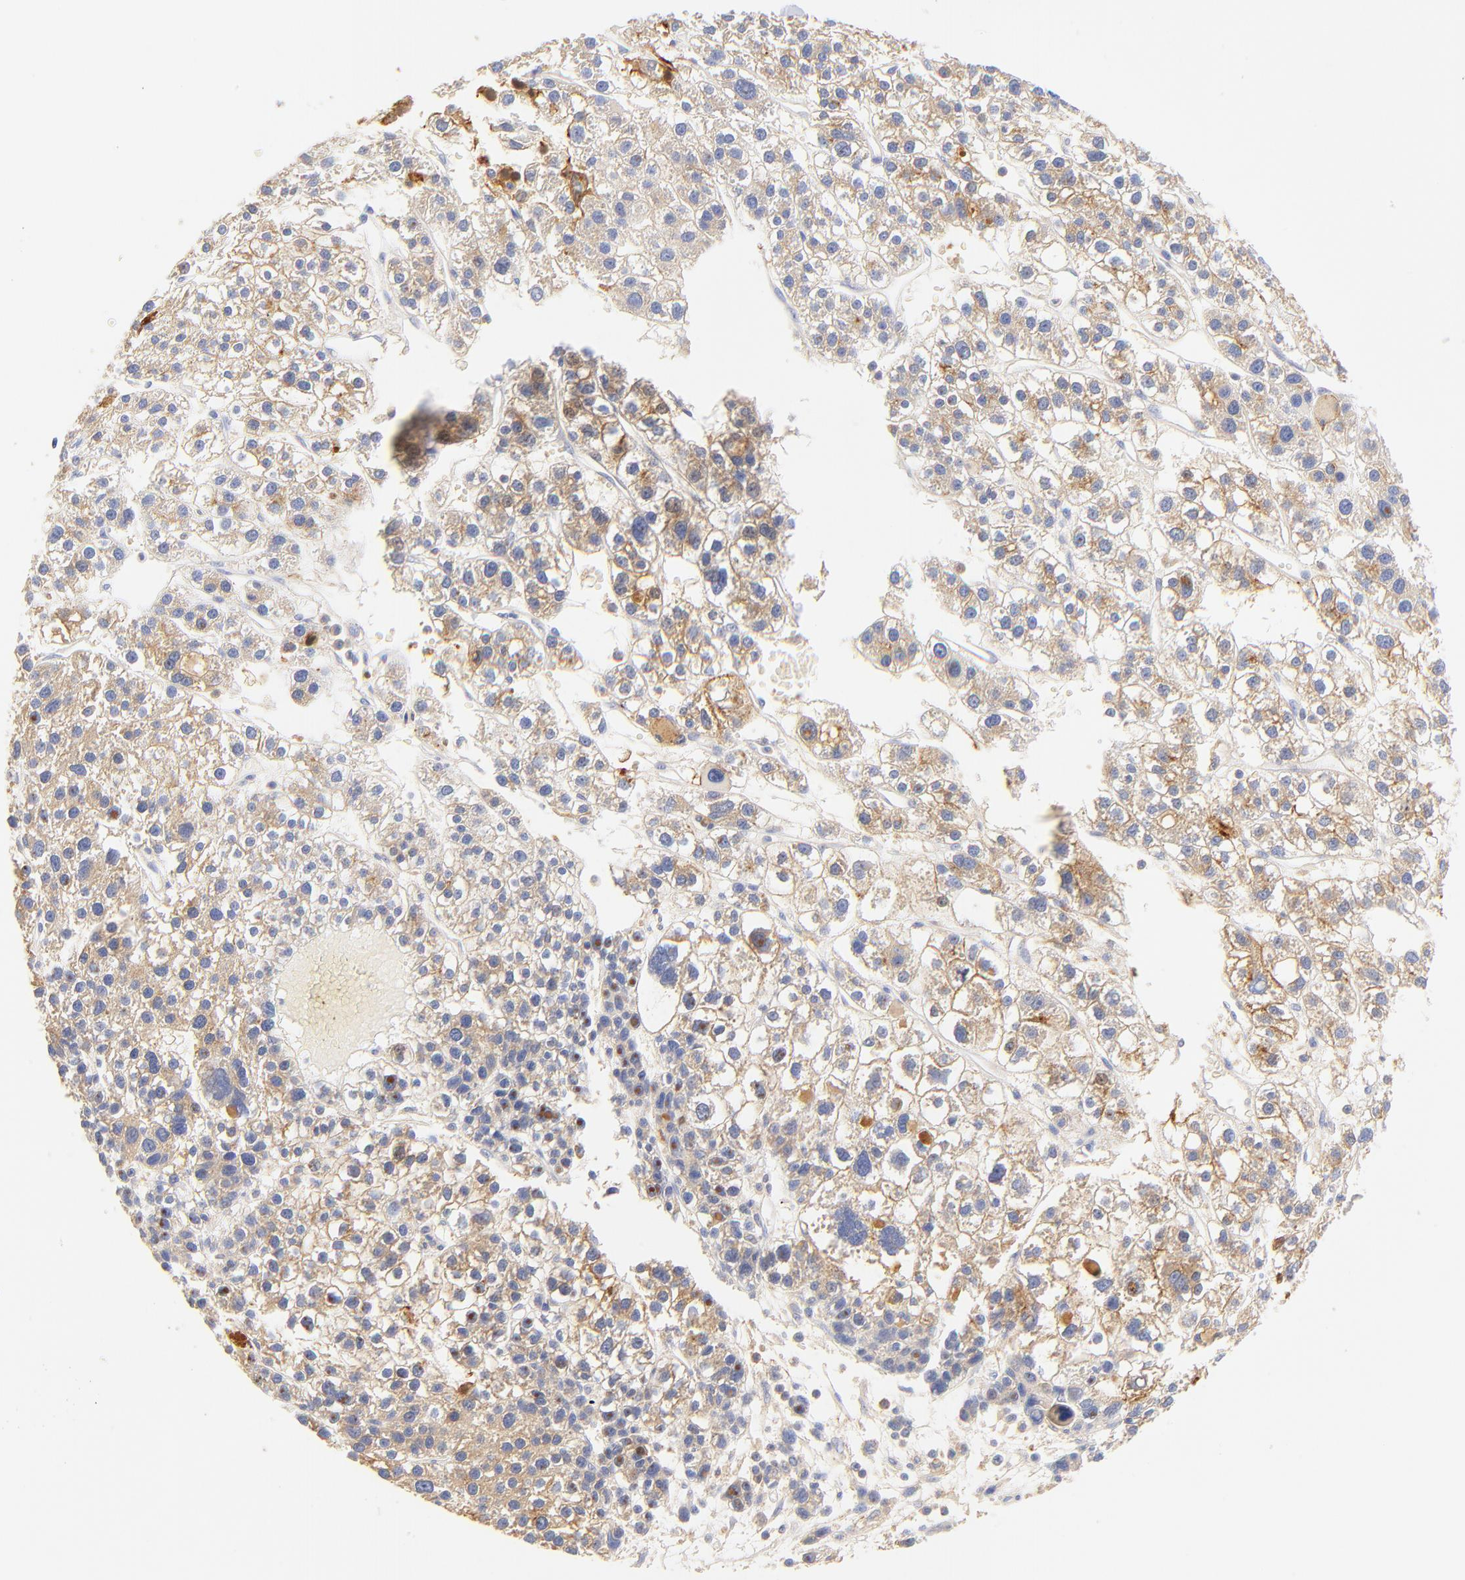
{"staining": {"intensity": "weak", "quantity": ">75%", "location": "cytoplasmic/membranous"}, "tissue": "liver cancer", "cell_type": "Tumor cells", "image_type": "cancer", "snomed": [{"axis": "morphology", "description": "Carcinoma, Hepatocellular, NOS"}, {"axis": "topography", "description": "Liver"}], "caption": "The immunohistochemical stain highlights weak cytoplasmic/membranous positivity in tumor cells of liver hepatocellular carcinoma tissue. The protein is shown in brown color, while the nuclei are stained blue.", "gene": "MDGA2", "patient": {"sex": "female", "age": 85}}